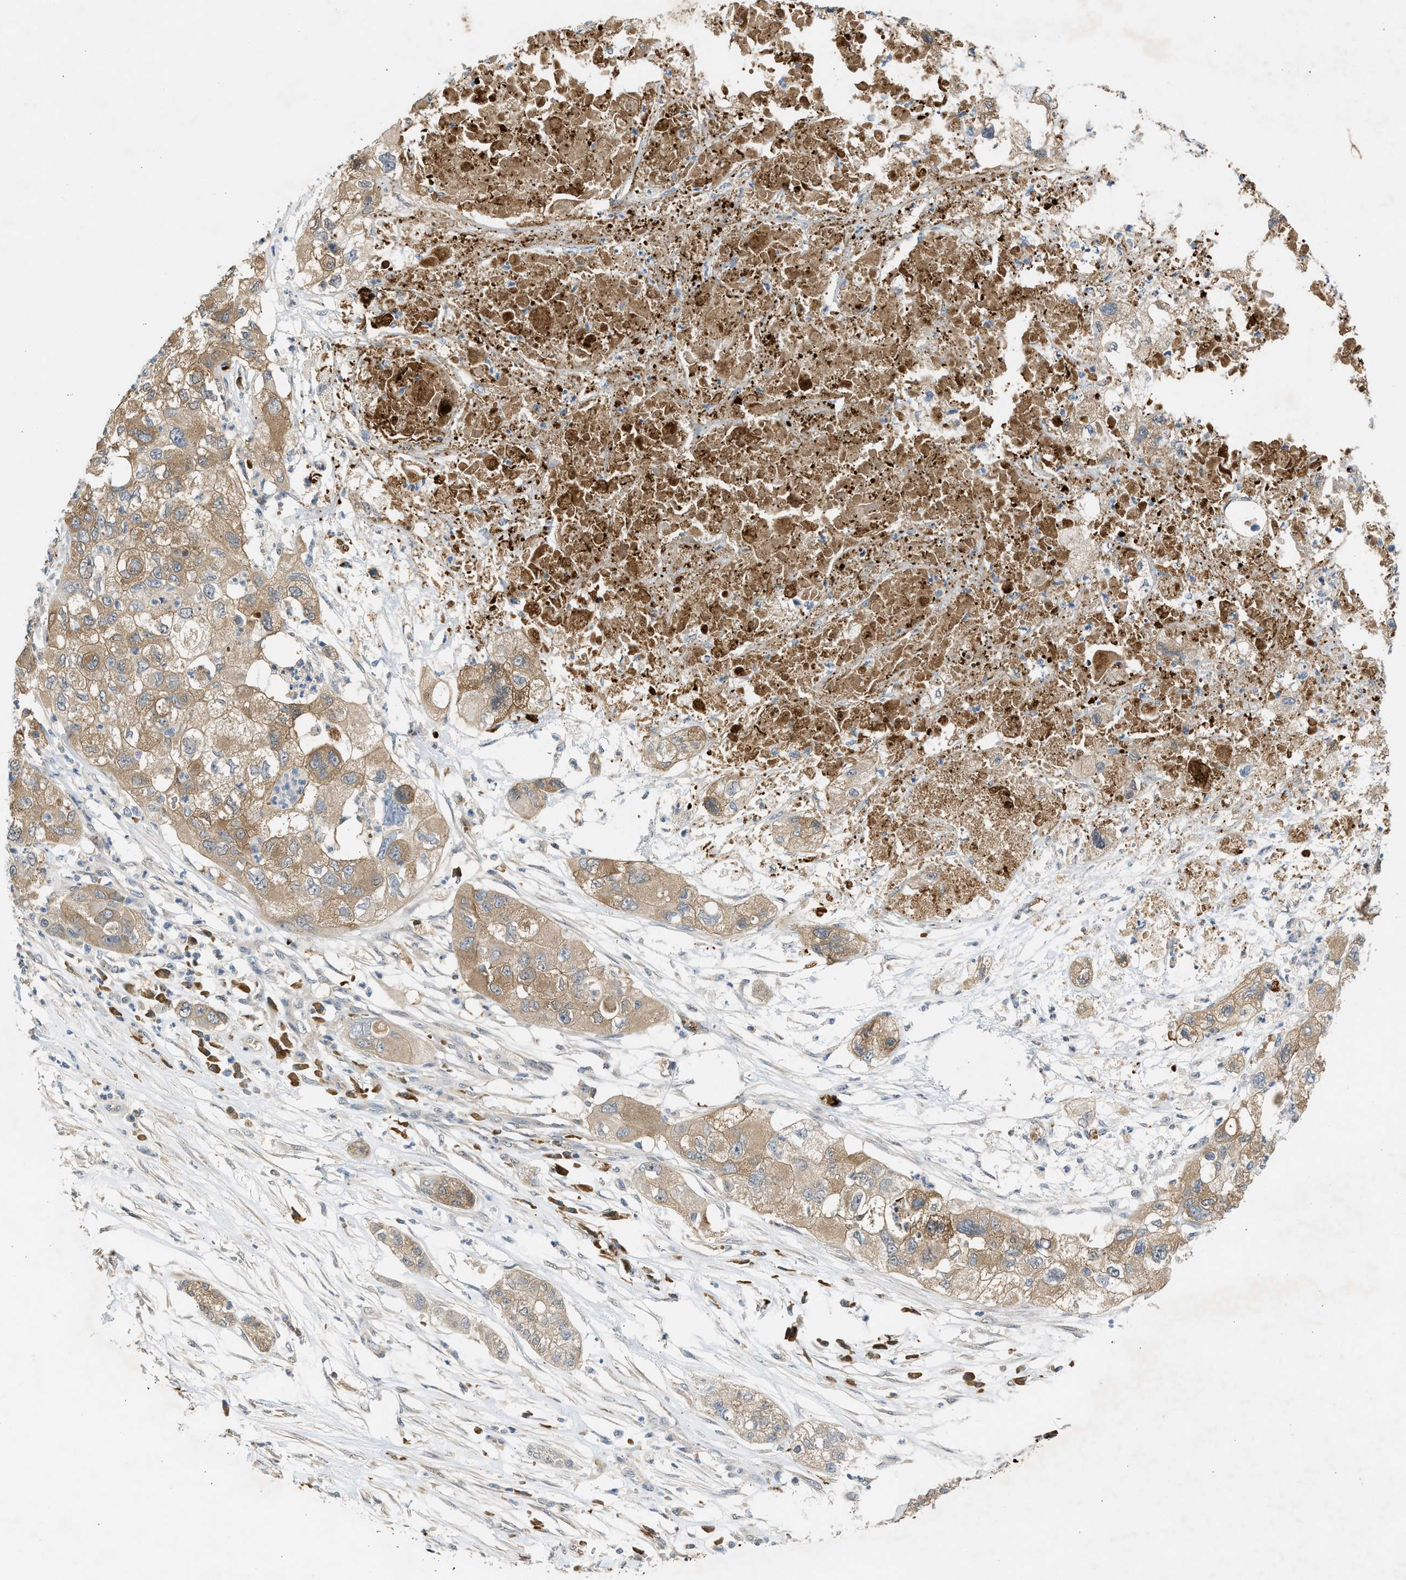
{"staining": {"intensity": "moderate", "quantity": ">75%", "location": "cytoplasmic/membranous"}, "tissue": "pancreatic cancer", "cell_type": "Tumor cells", "image_type": "cancer", "snomed": [{"axis": "morphology", "description": "Adenocarcinoma, NOS"}, {"axis": "topography", "description": "Pancreas"}], "caption": "Immunohistochemical staining of human pancreatic adenocarcinoma exhibits medium levels of moderate cytoplasmic/membranous protein staining in approximately >75% of tumor cells.", "gene": "MAPK7", "patient": {"sex": "female", "age": 78}}